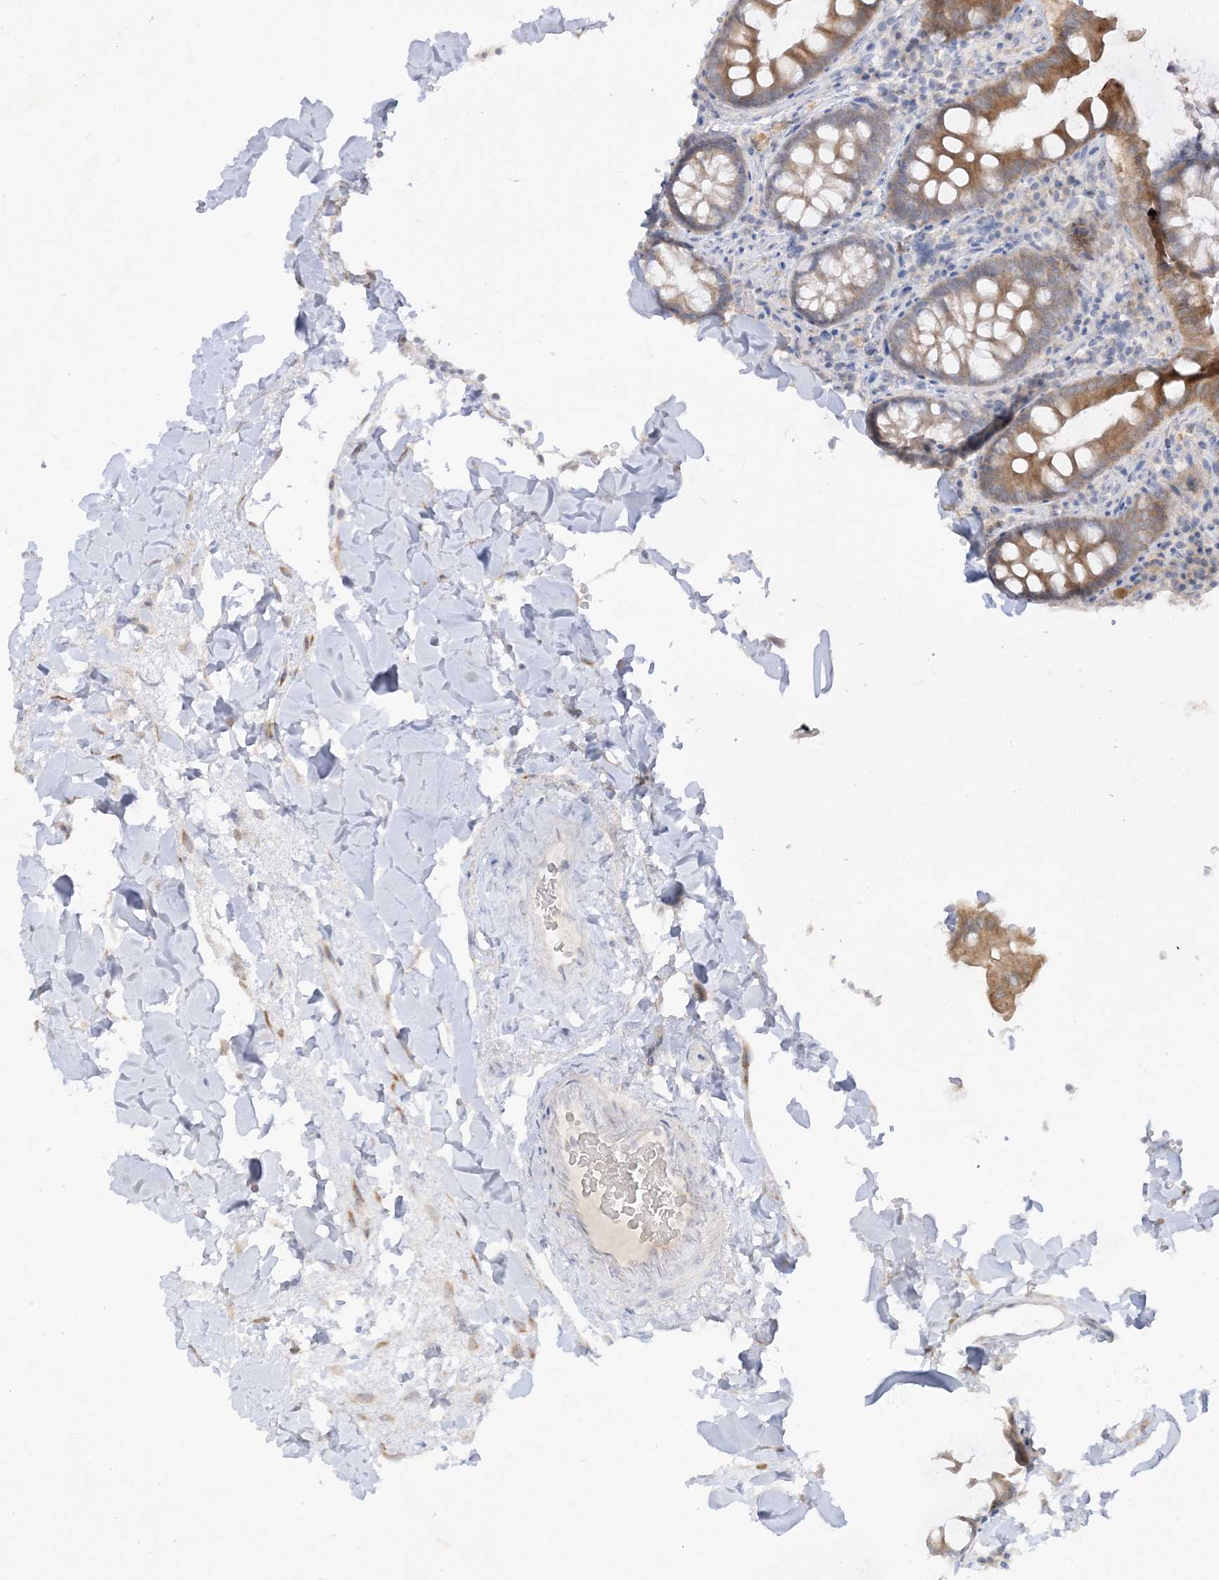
{"staining": {"intensity": "negative", "quantity": "none", "location": "none"}, "tissue": "colon", "cell_type": "Endothelial cells", "image_type": "normal", "snomed": [{"axis": "morphology", "description": "Normal tissue, NOS"}, {"axis": "topography", "description": "Colon"}], "caption": "There is no significant staining in endothelial cells of colon.", "gene": "LOXL3", "patient": {"sex": "female", "age": 79}}